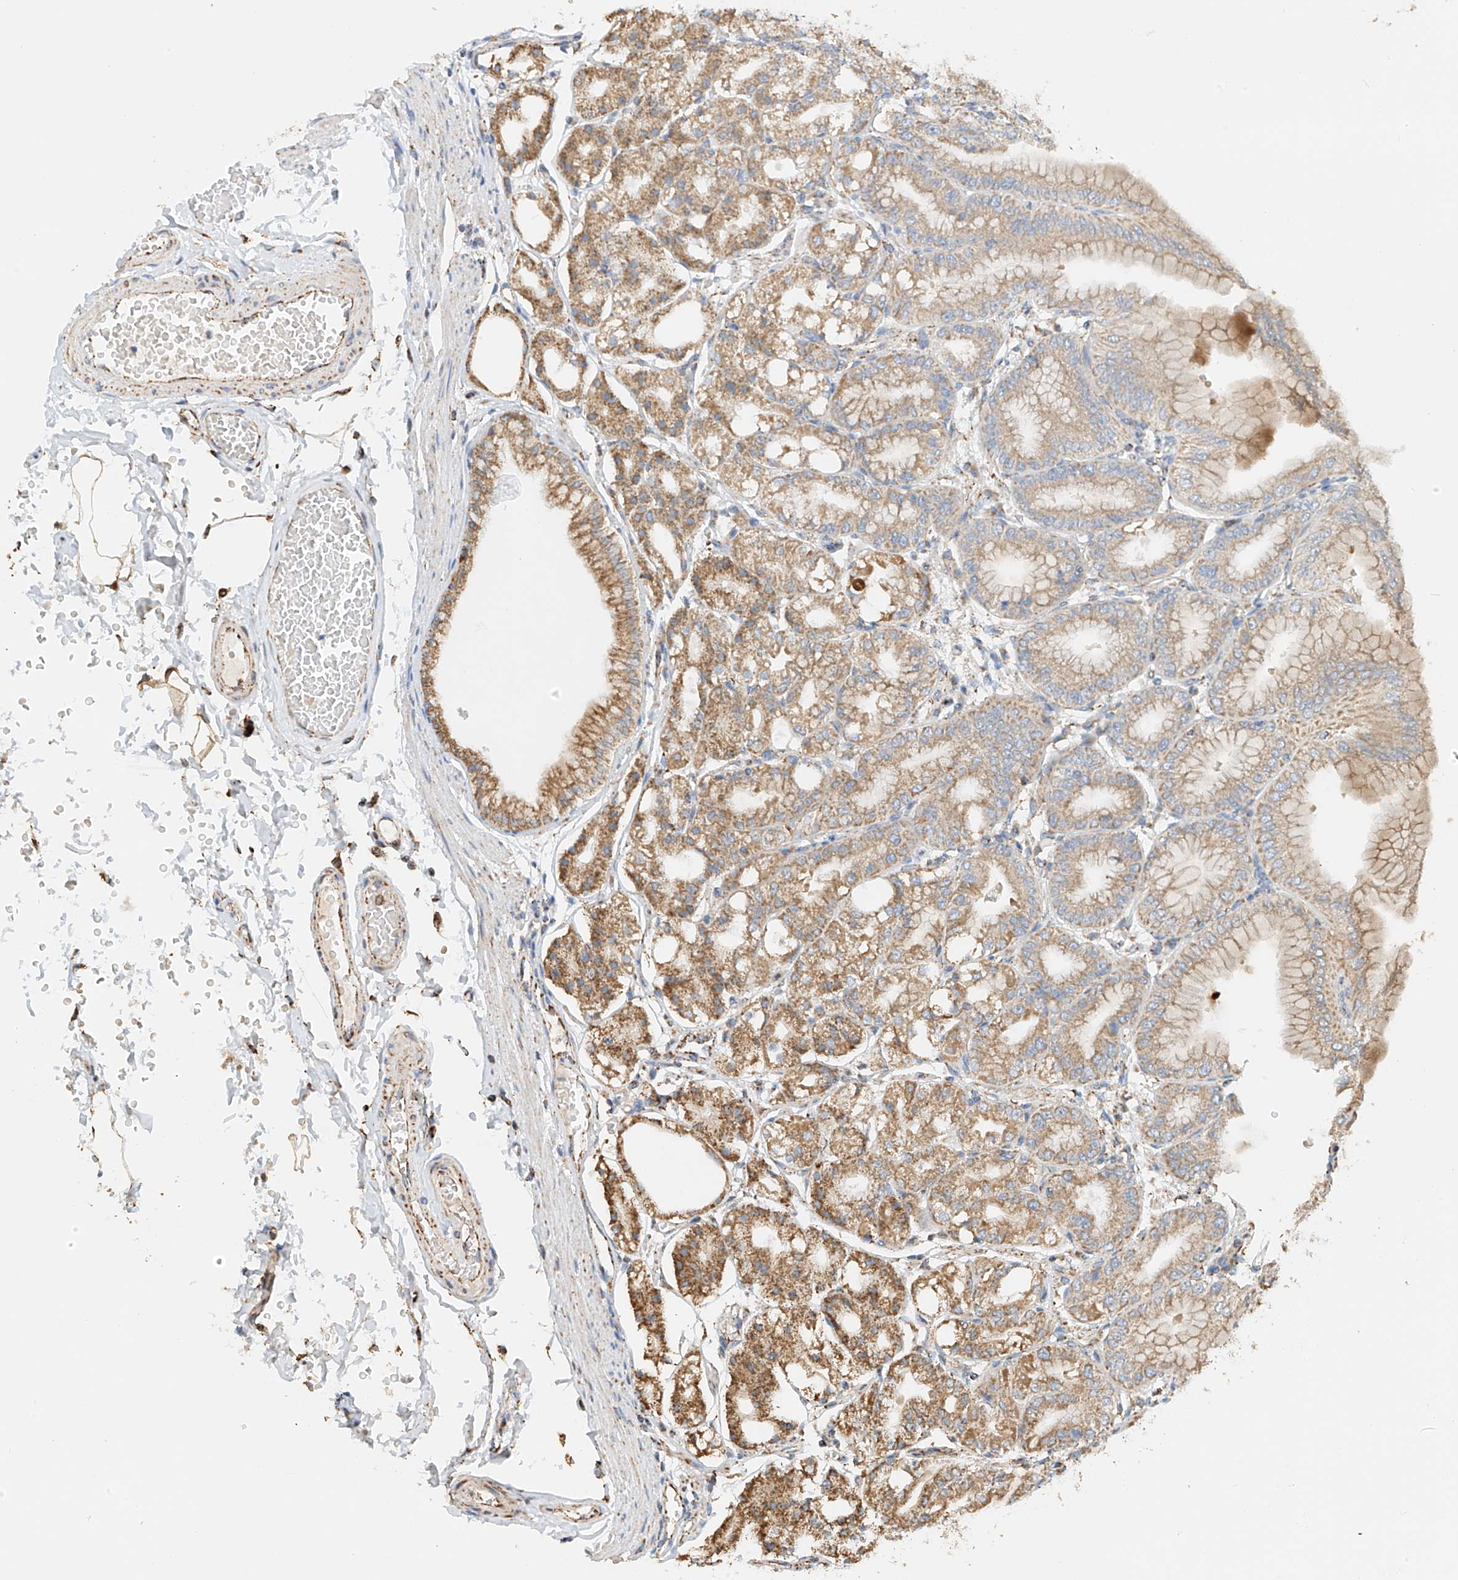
{"staining": {"intensity": "moderate", "quantity": ">75%", "location": "cytoplasmic/membranous"}, "tissue": "stomach", "cell_type": "Glandular cells", "image_type": "normal", "snomed": [{"axis": "morphology", "description": "Normal tissue, NOS"}, {"axis": "topography", "description": "Stomach, lower"}], "caption": "Brown immunohistochemical staining in benign stomach displays moderate cytoplasmic/membranous staining in approximately >75% of glandular cells. (Brightfield microscopy of DAB IHC at high magnification).", "gene": "YIPF7", "patient": {"sex": "male", "age": 71}}